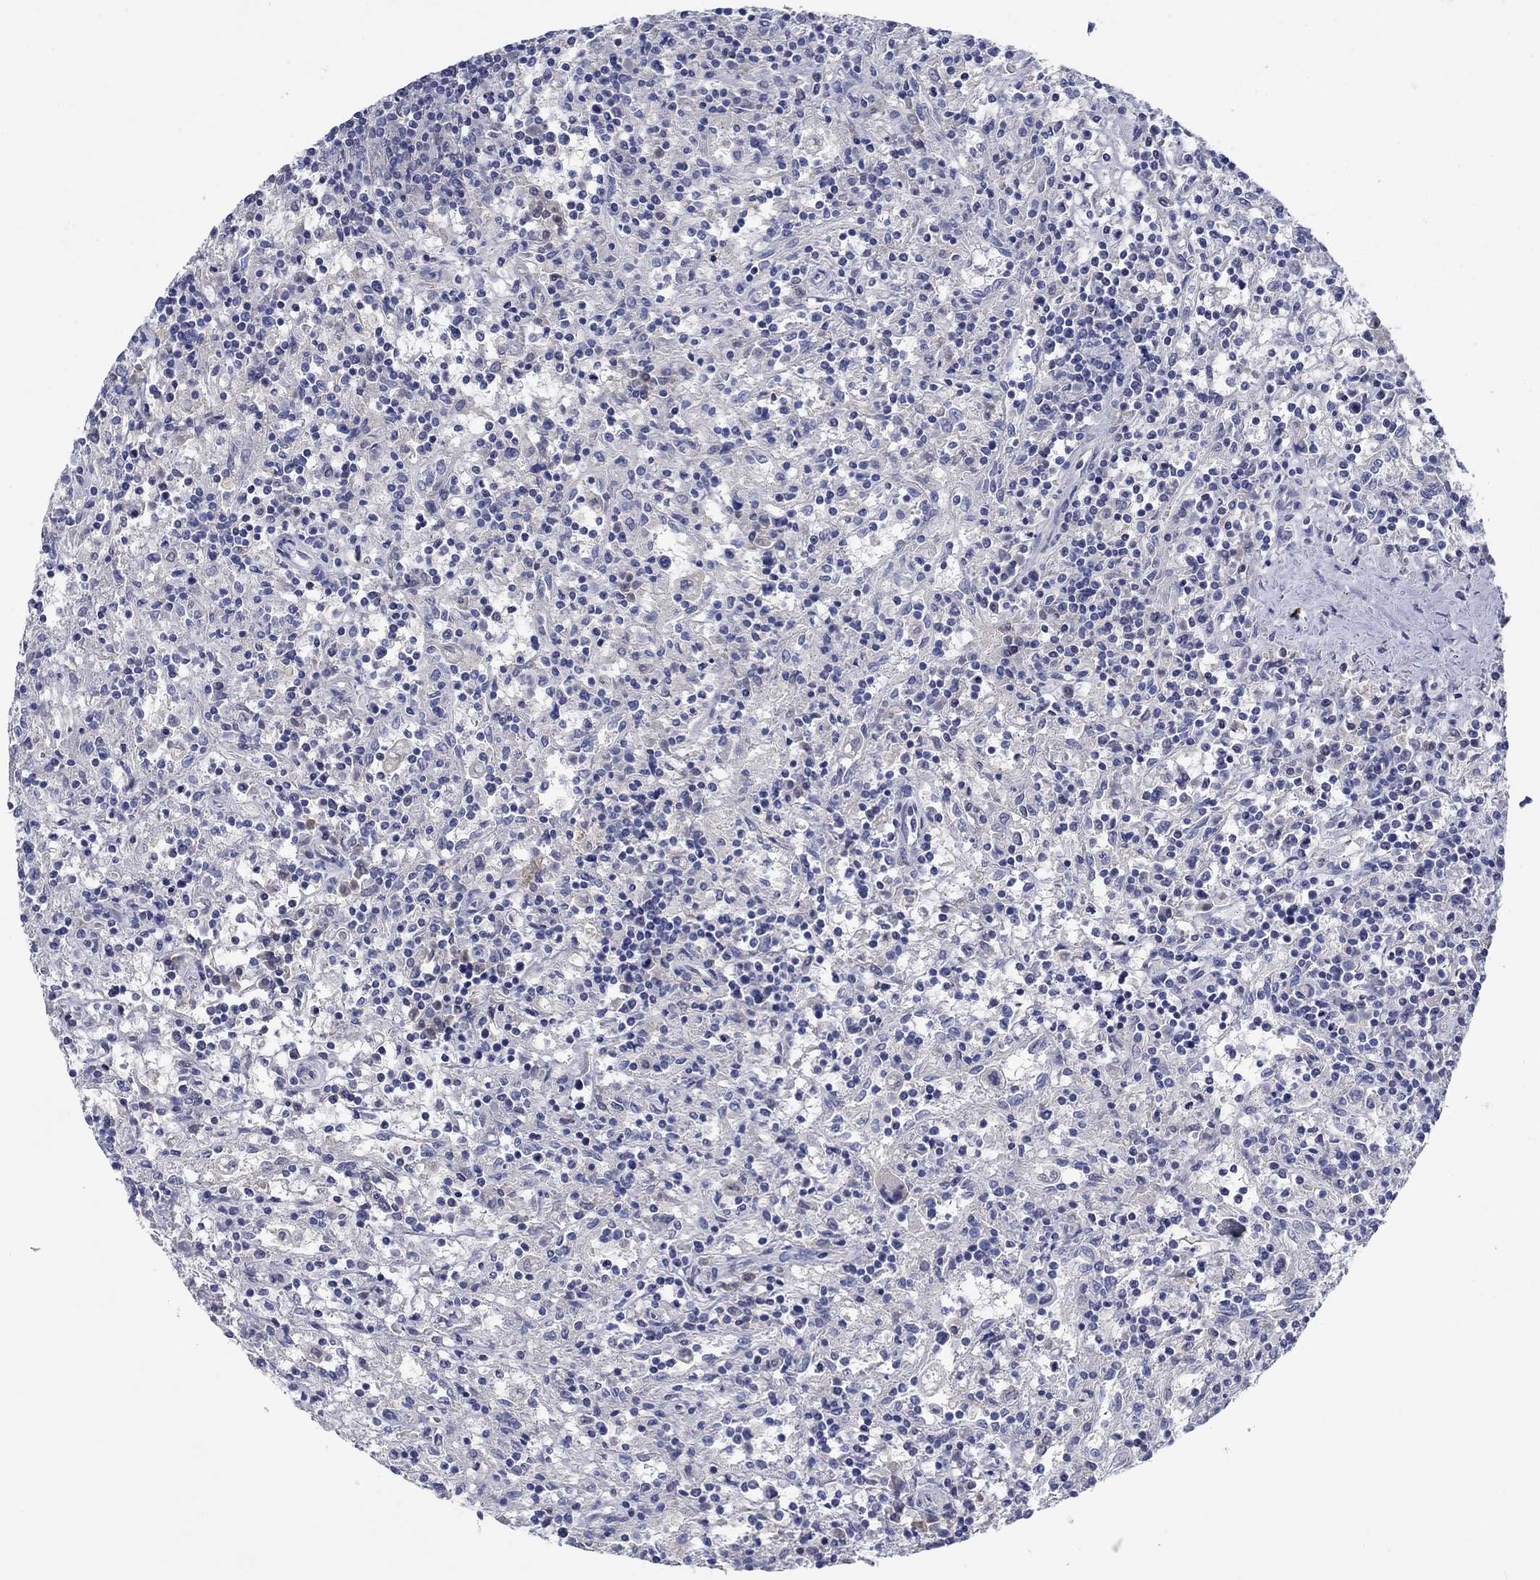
{"staining": {"intensity": "negative", "quantity": "none", "location": "none"}, "tissue": "lymphoma", "cell_type": "Tumor cells", "image_type": "cancer", "snomed": [{"axis": "morphology", "description": "Malignant lymphoma, non-Hodgkin's type, Low grade"}, {"axis": "topography", "description": "Spleen"}], "caption": "A high-resolution image shows immunohistochemistry (IHC) staining of lymphoma, which shows no significant expression in tumor cells.", "gene": "TRIM16", "patient": {"sex": "male", "age": 62}}